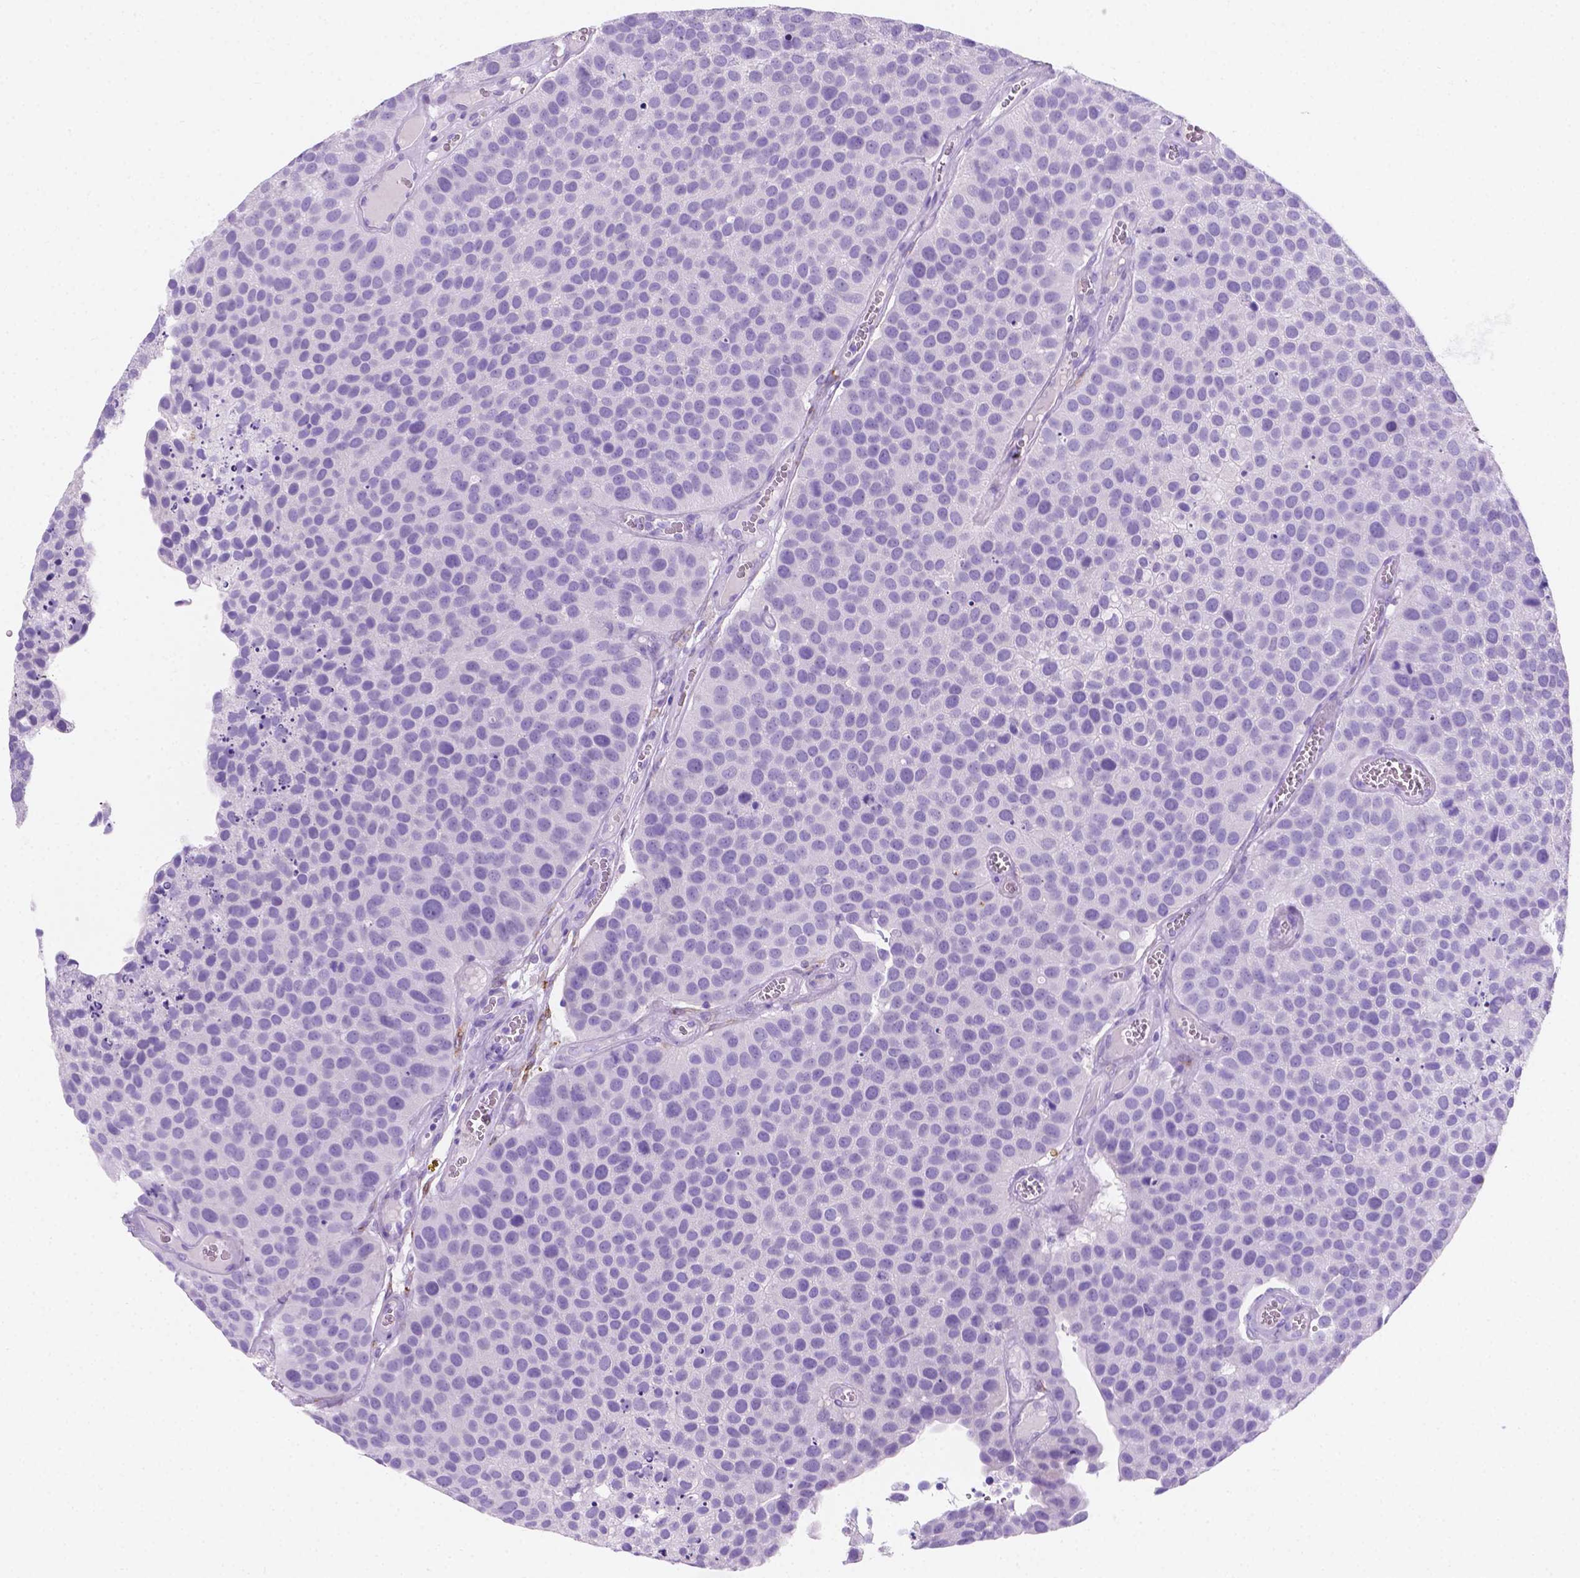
{"staining": {"intensity": "negative", "quantity": "none", "location": "none"}, "tissue": "urothelial cancer", "cell_type": "Tumor cells", "image_type": "cancer", "snomed": [{"axis": "morphology", "description": "Urothelial carcinoma, Low grade"}, {"axis": "topography", "description": "Urinary bladder"}], "caption": "DAB (3,3'-diaminobenzidine) immunohistochemical staining of urothelial cancer demonstrates no significant expression in tumor cells. The staining was performed using DAB to visualize the protein expression in brown, while the nuclei were stained in blue with hematoxylin (Magnification: 20x).", "gene": "MACF1", "patient": {"sex": "female", "age": 69}}